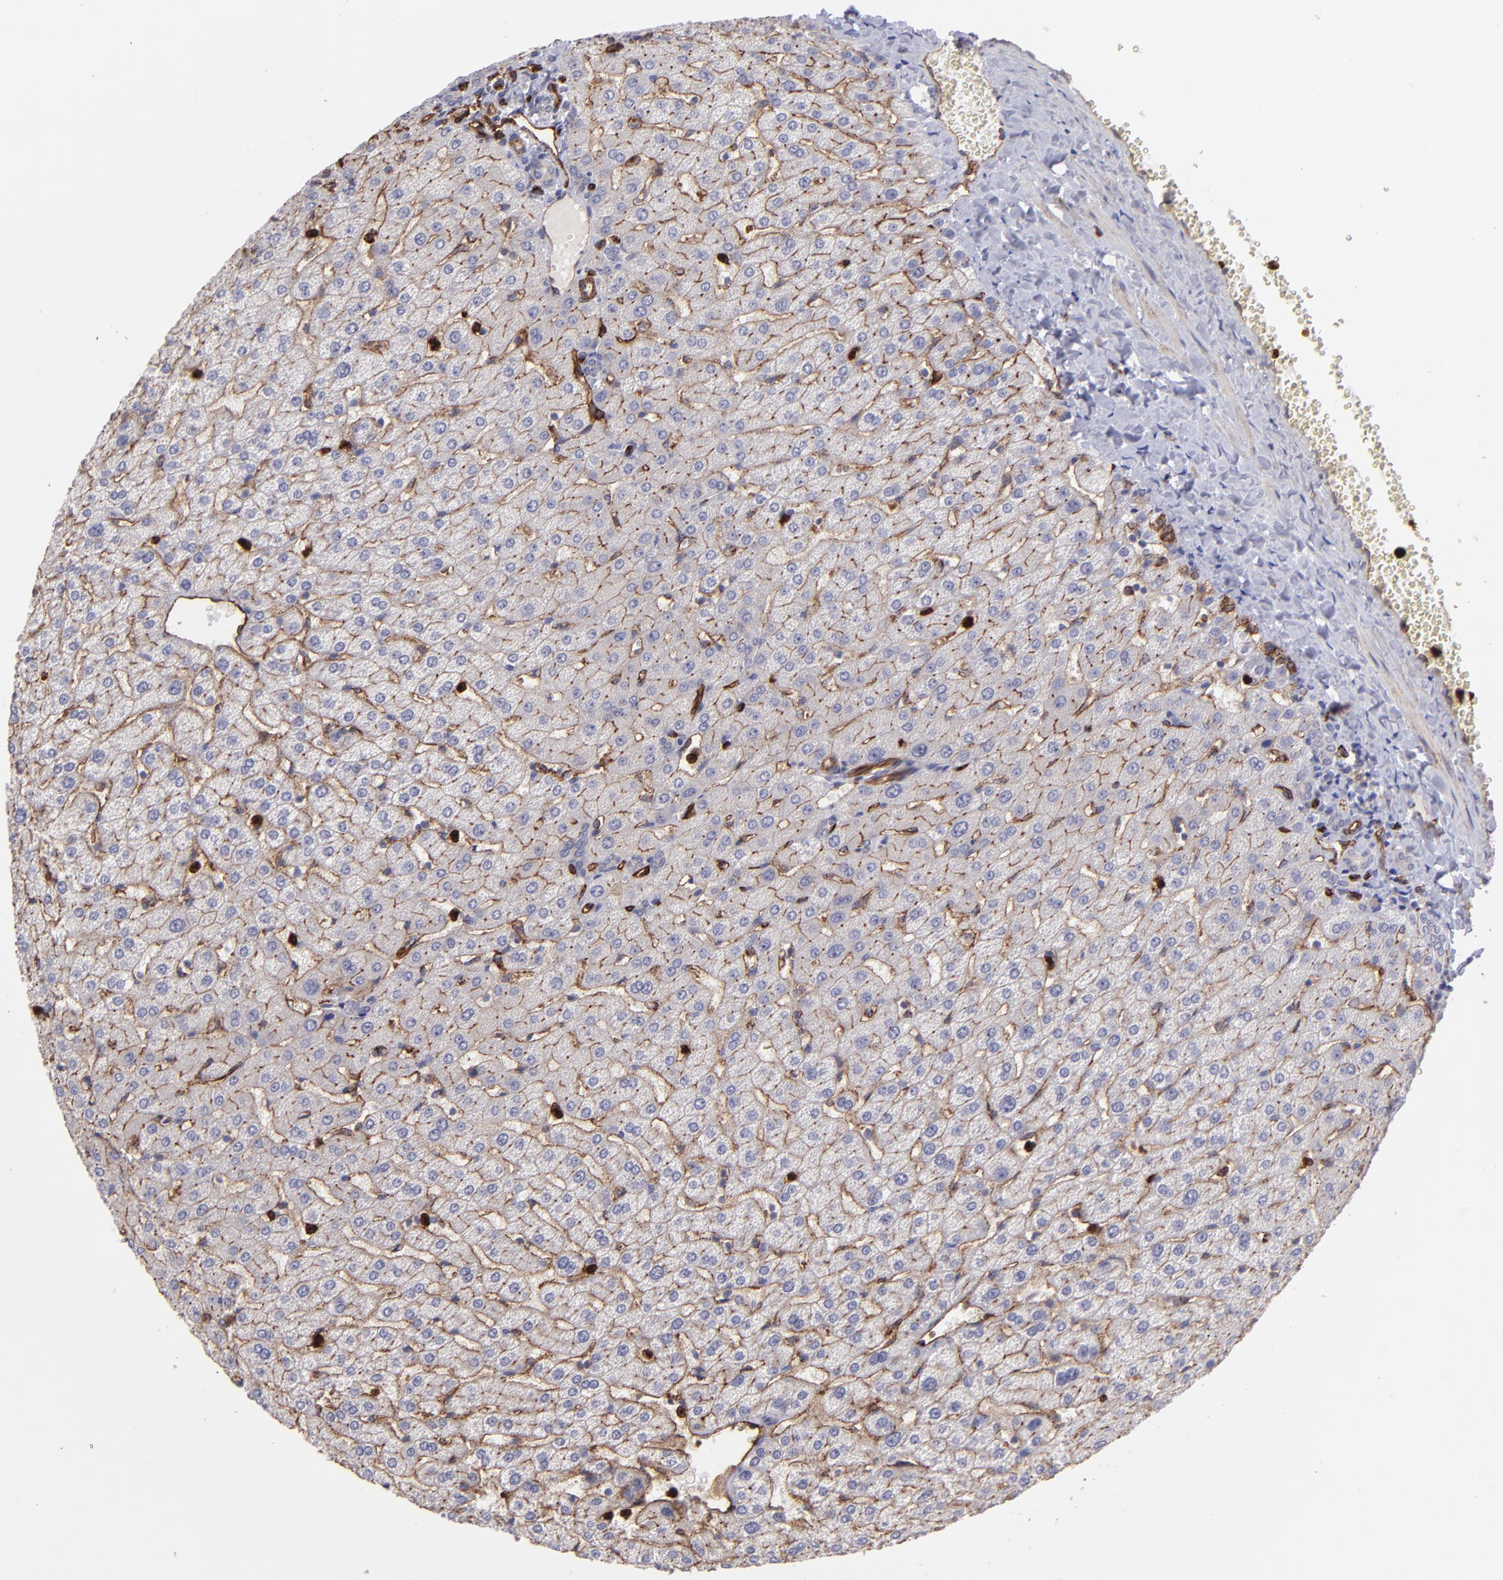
{"staining": {"intensity": "negative", "quantity": "none", "location": "none"}, "tissue": "liver", "cell_type": "Cholangiocytes", "image_type": "normal", "snomed": [{"axis": "morphology", "description": "Normal tissue, NOS"}, {"axis": "morphology", "description": "Fibrosis, NOS"}, {"axis": "topography", "description": "Liver"}], "caption": "An immunohistochemistry (IHC) image of normal liver is shown. There is no staining in cholangiocytes of liver.", "gene": "DYSF", "patient": {"sex": "female", "age": 29}}